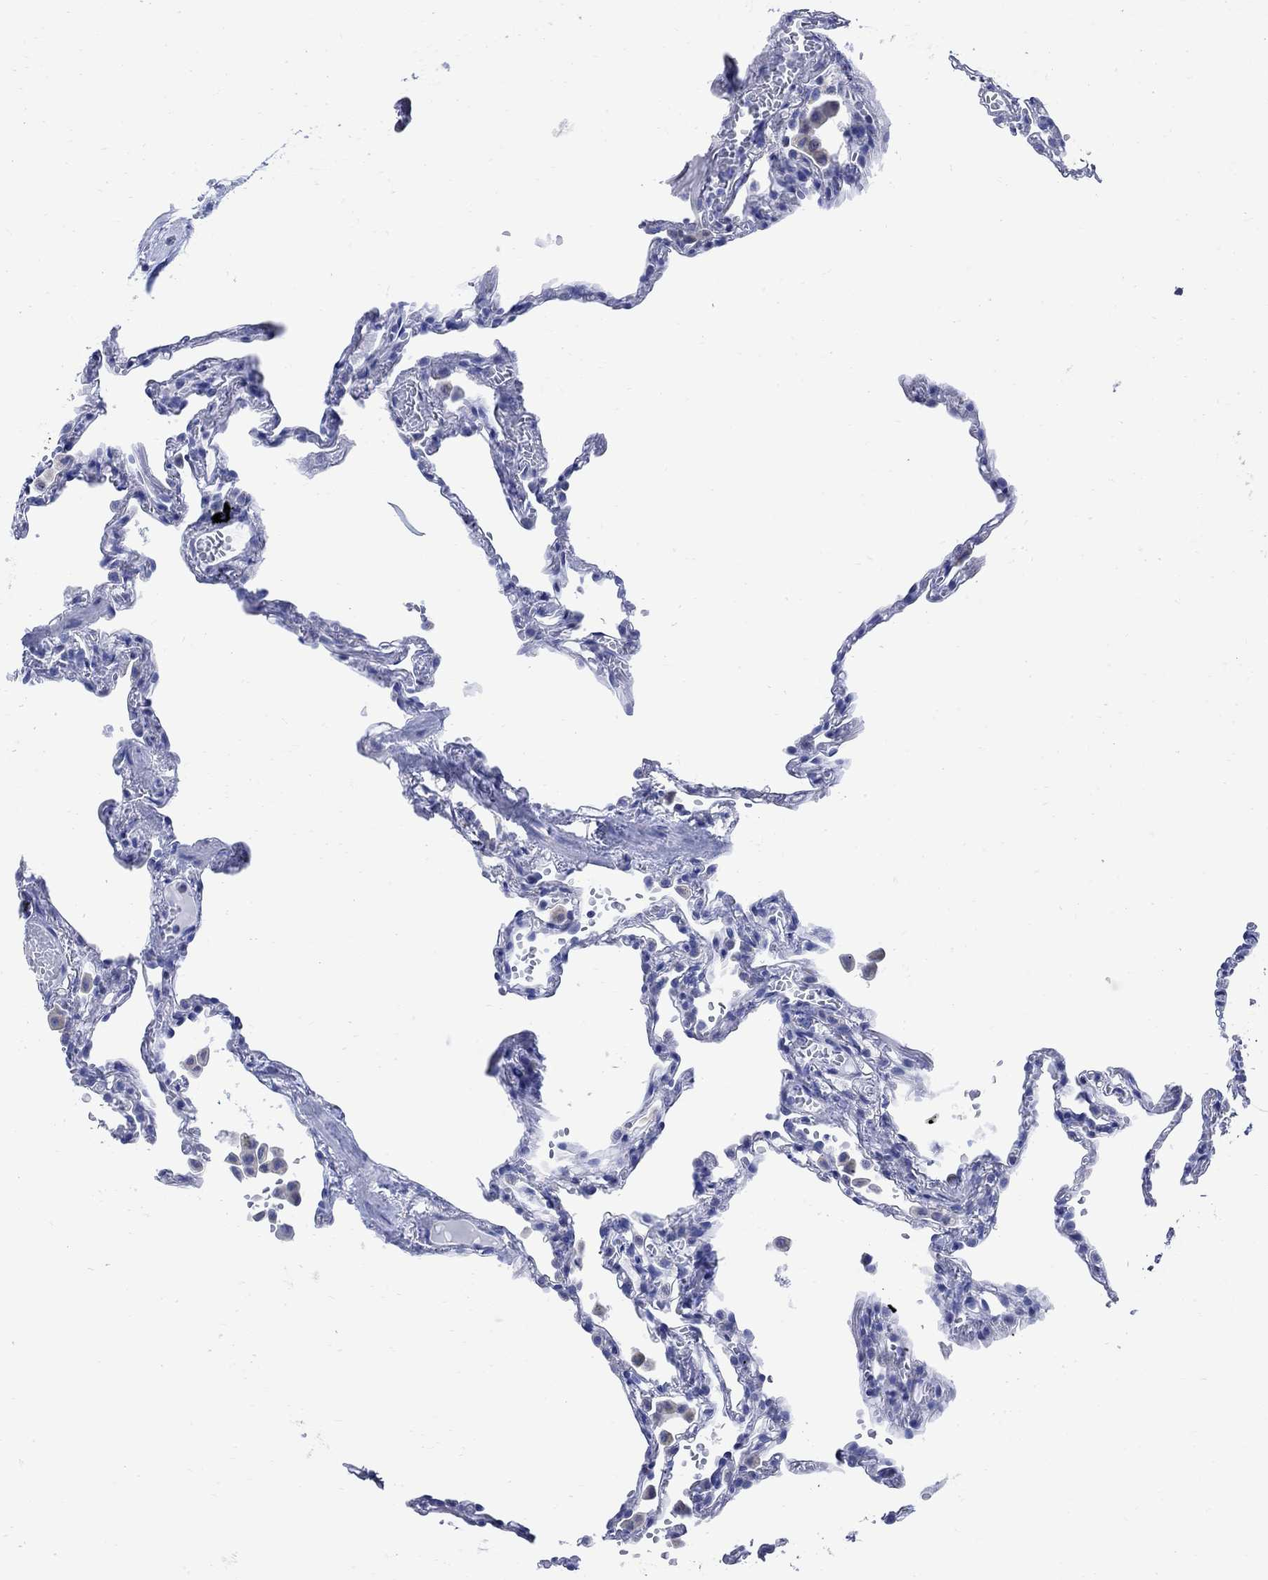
{"staining": {"intensity": "negative", "quantity": "none", "location": "none"}, "tissue": "lung", "cell_type": "Alveolar cells", "image_type": "normal", "snomed": [{"axis": "morphology", "description": "Normal tissue, NOS"}, {"axis": "topography", "description": "Lung"}], "caption": "Alveolar cells are negative for brown protein staining in unremarkable lung.", "gene": "CPLX1", "patient": {"sex": "male", "age": 78}}